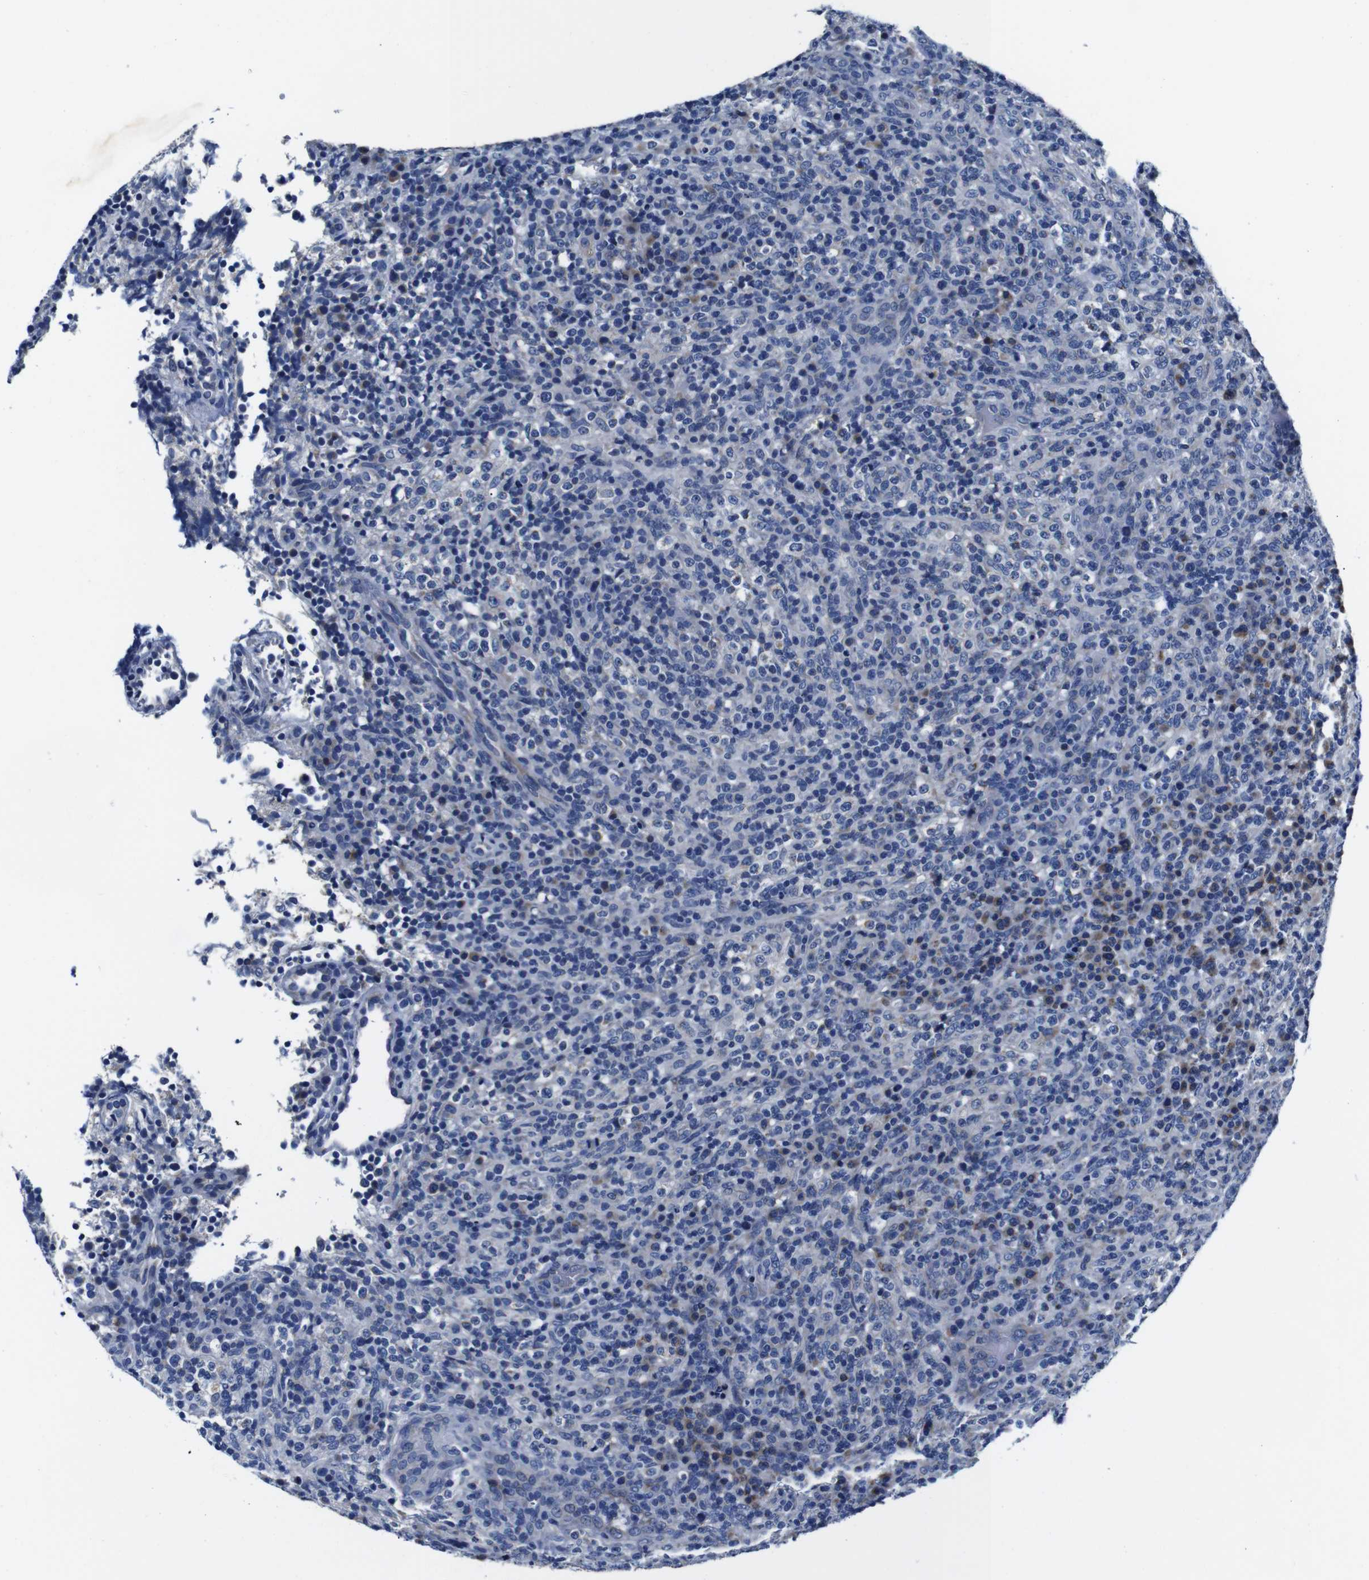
{"staining": {"intensity": "weak", "quantity": "<25%", "location": "cytoplasmic/membranous"}, "tissue": "lymphoma", "cell_type": "Tumor cells", "image_type": "cancer", "snomed": [{"axis": "morphology", "description": "Malignant lymphoma, non-Hodgkin's type, High grade"}, {"axis": "topography", "description": "Lymph node"}], "caption": "DAB (3,3'-diaminobenzidine) immunohistochemical staining of high-grade malignant lymphoma, non-Hodgkin's type demonstrates no significant staining in tumor cells. (DAB immunohistochemistry visualized using brightfield microscopy, high magnification).", "gene": "SNX19", "patient": {"sex": "female", "age": 76}}